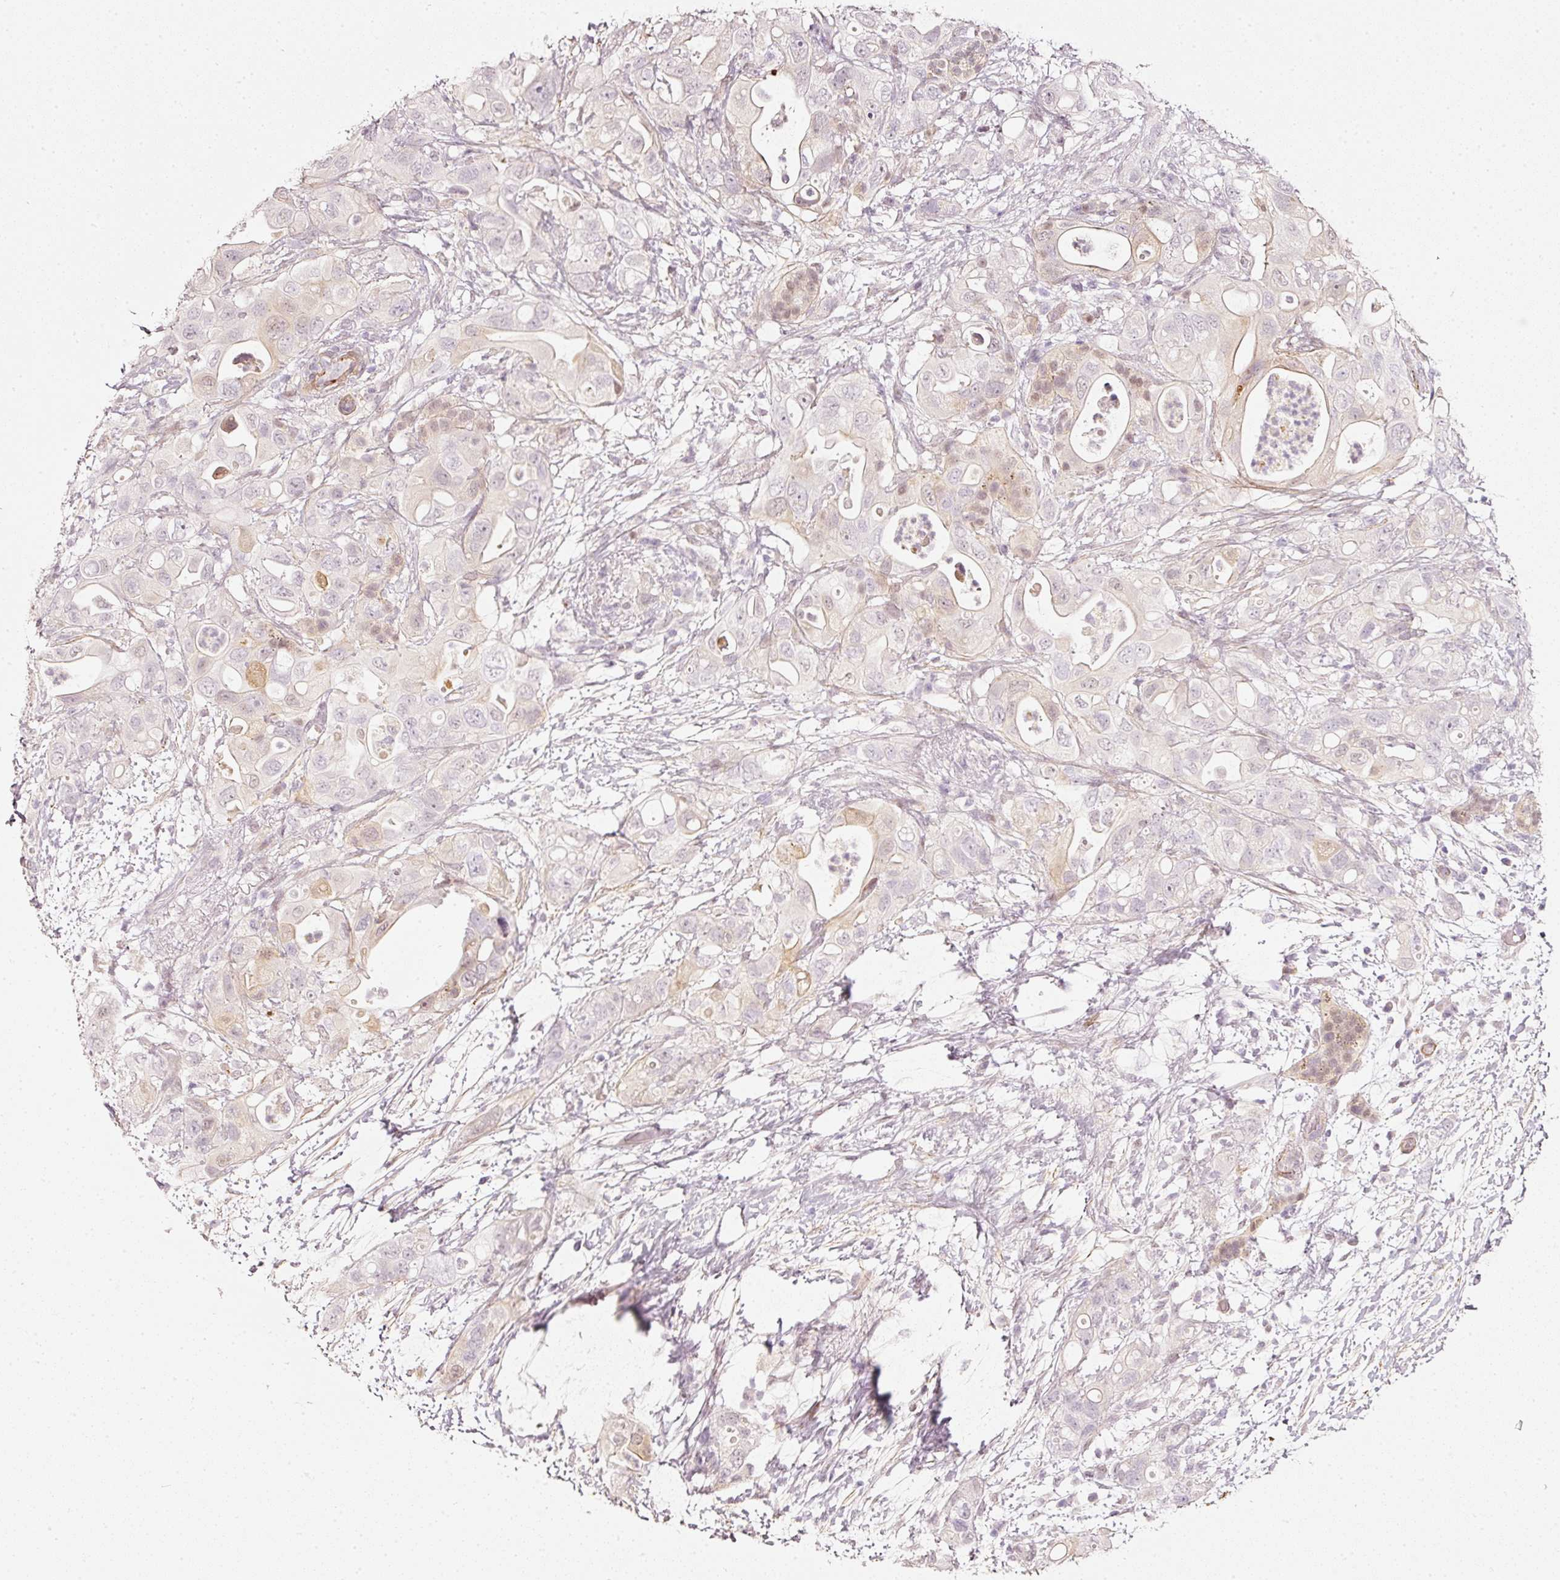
{"staining": {"intensity": "weak", "quantity": "<25%", "location": "cytoplasmic/membranous"}, "tissue": "pancreatic cancer", "cell_type": "Tumor cells", "image_type": "cancer", "snomed": [{"axis": "morphology", "description": "Adenocarcinoma, NOS"}, {"axis": "topography", "description": "Pancreas"}], "caption": "An immunohistochemistry (IHC) image of pancreatic cancer (adenocarcinoma) is shown. There is no staining in tumor cells of pancreatic cancer (adenocarcinoma).", "gene": "TOGARAM1", "patient": {"sex": "female", "age": 72}}